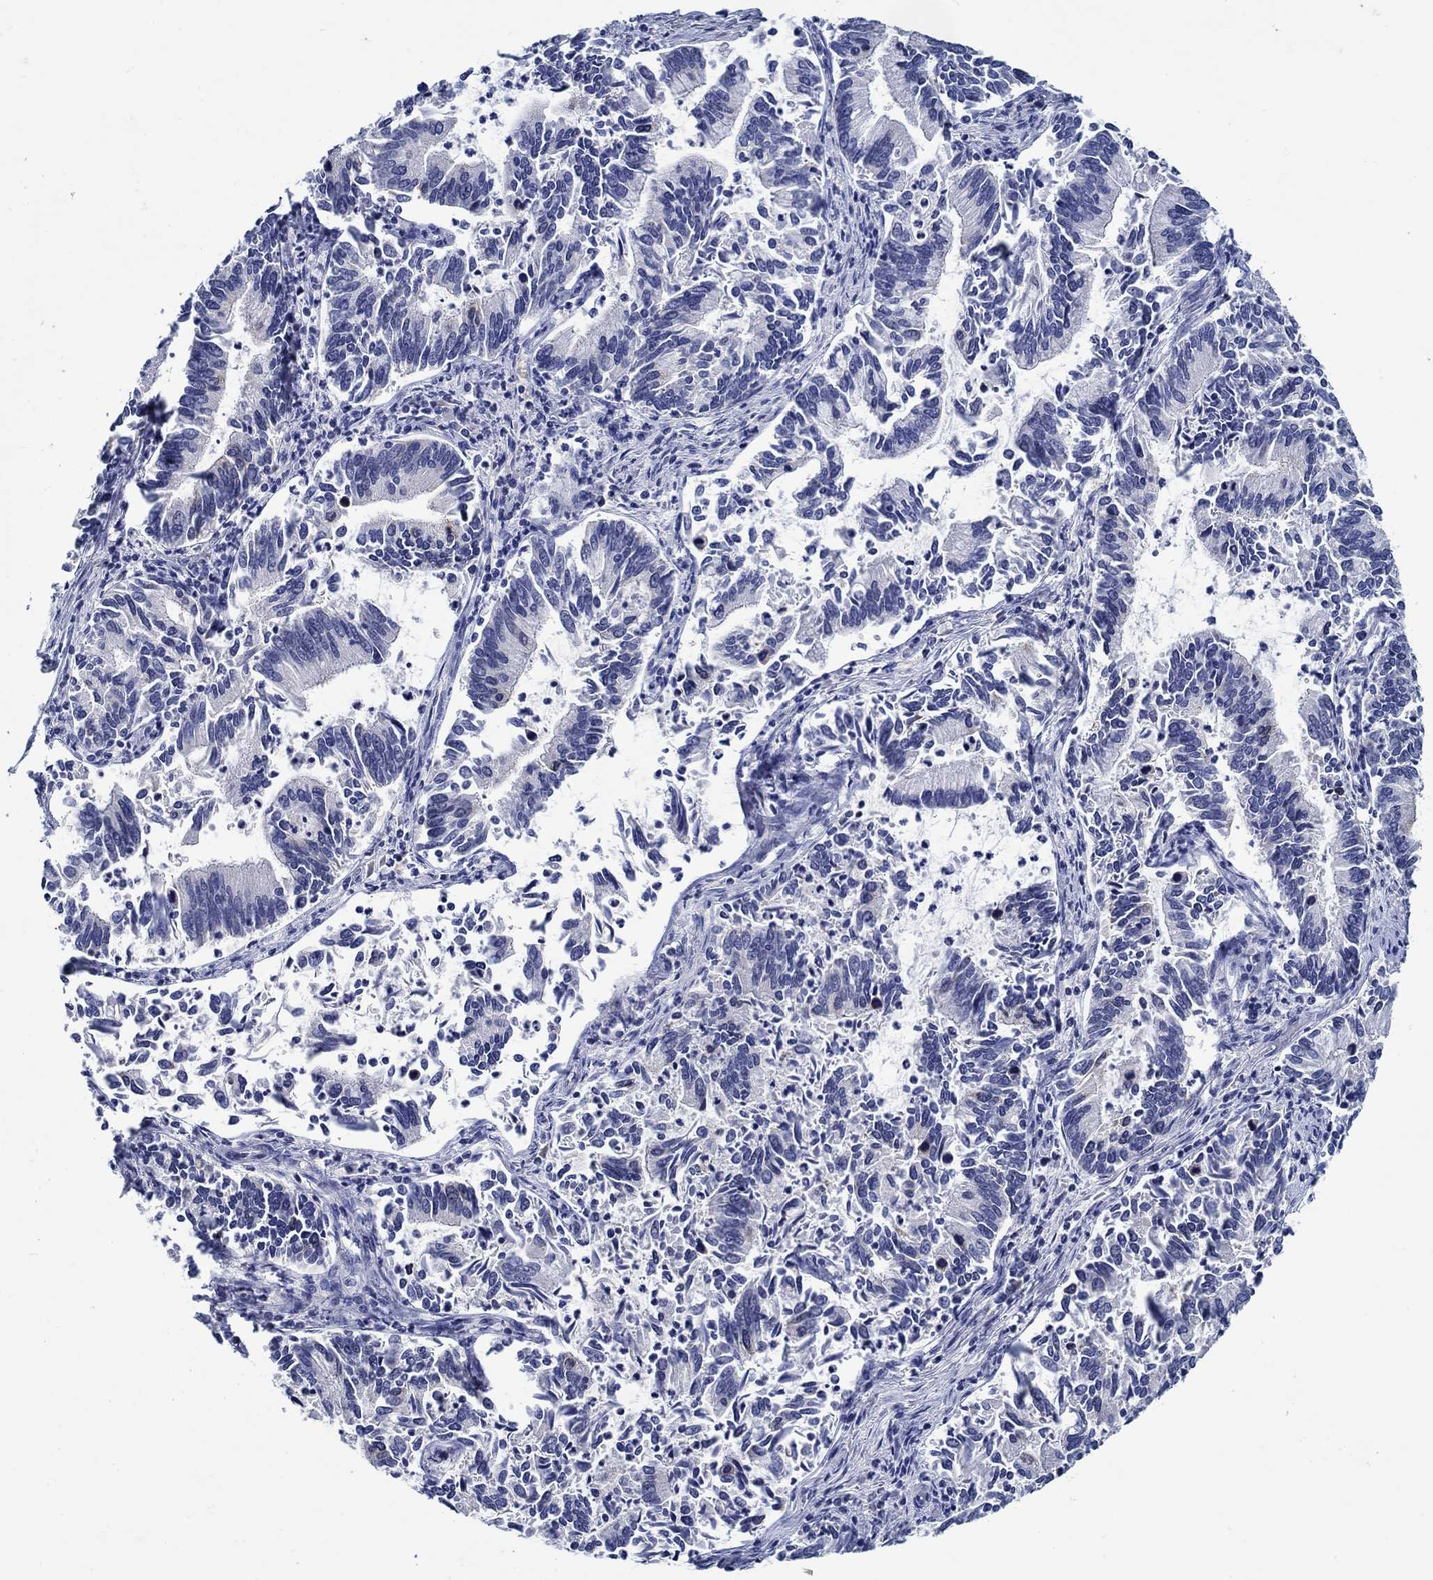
{"staining": {"intensity": "negative", "quantity": "none", "location": "none"}, "tissue": "cervical cancer", "cell_type": "Tumor cells", "image_type": "cancer", "snomed": [{"axis": "morphology", "description": "Adenocarcinoma, NOS"}, {"axis": "topography", "description": "Cervix"}], "caption": "Human cervical cancer stained for a protein using immunohistochemistry (IHC) demonstrates no positivity in tumor cells.", "gene": "MC2R", "patient": {"sex": "female", "age": 42}}